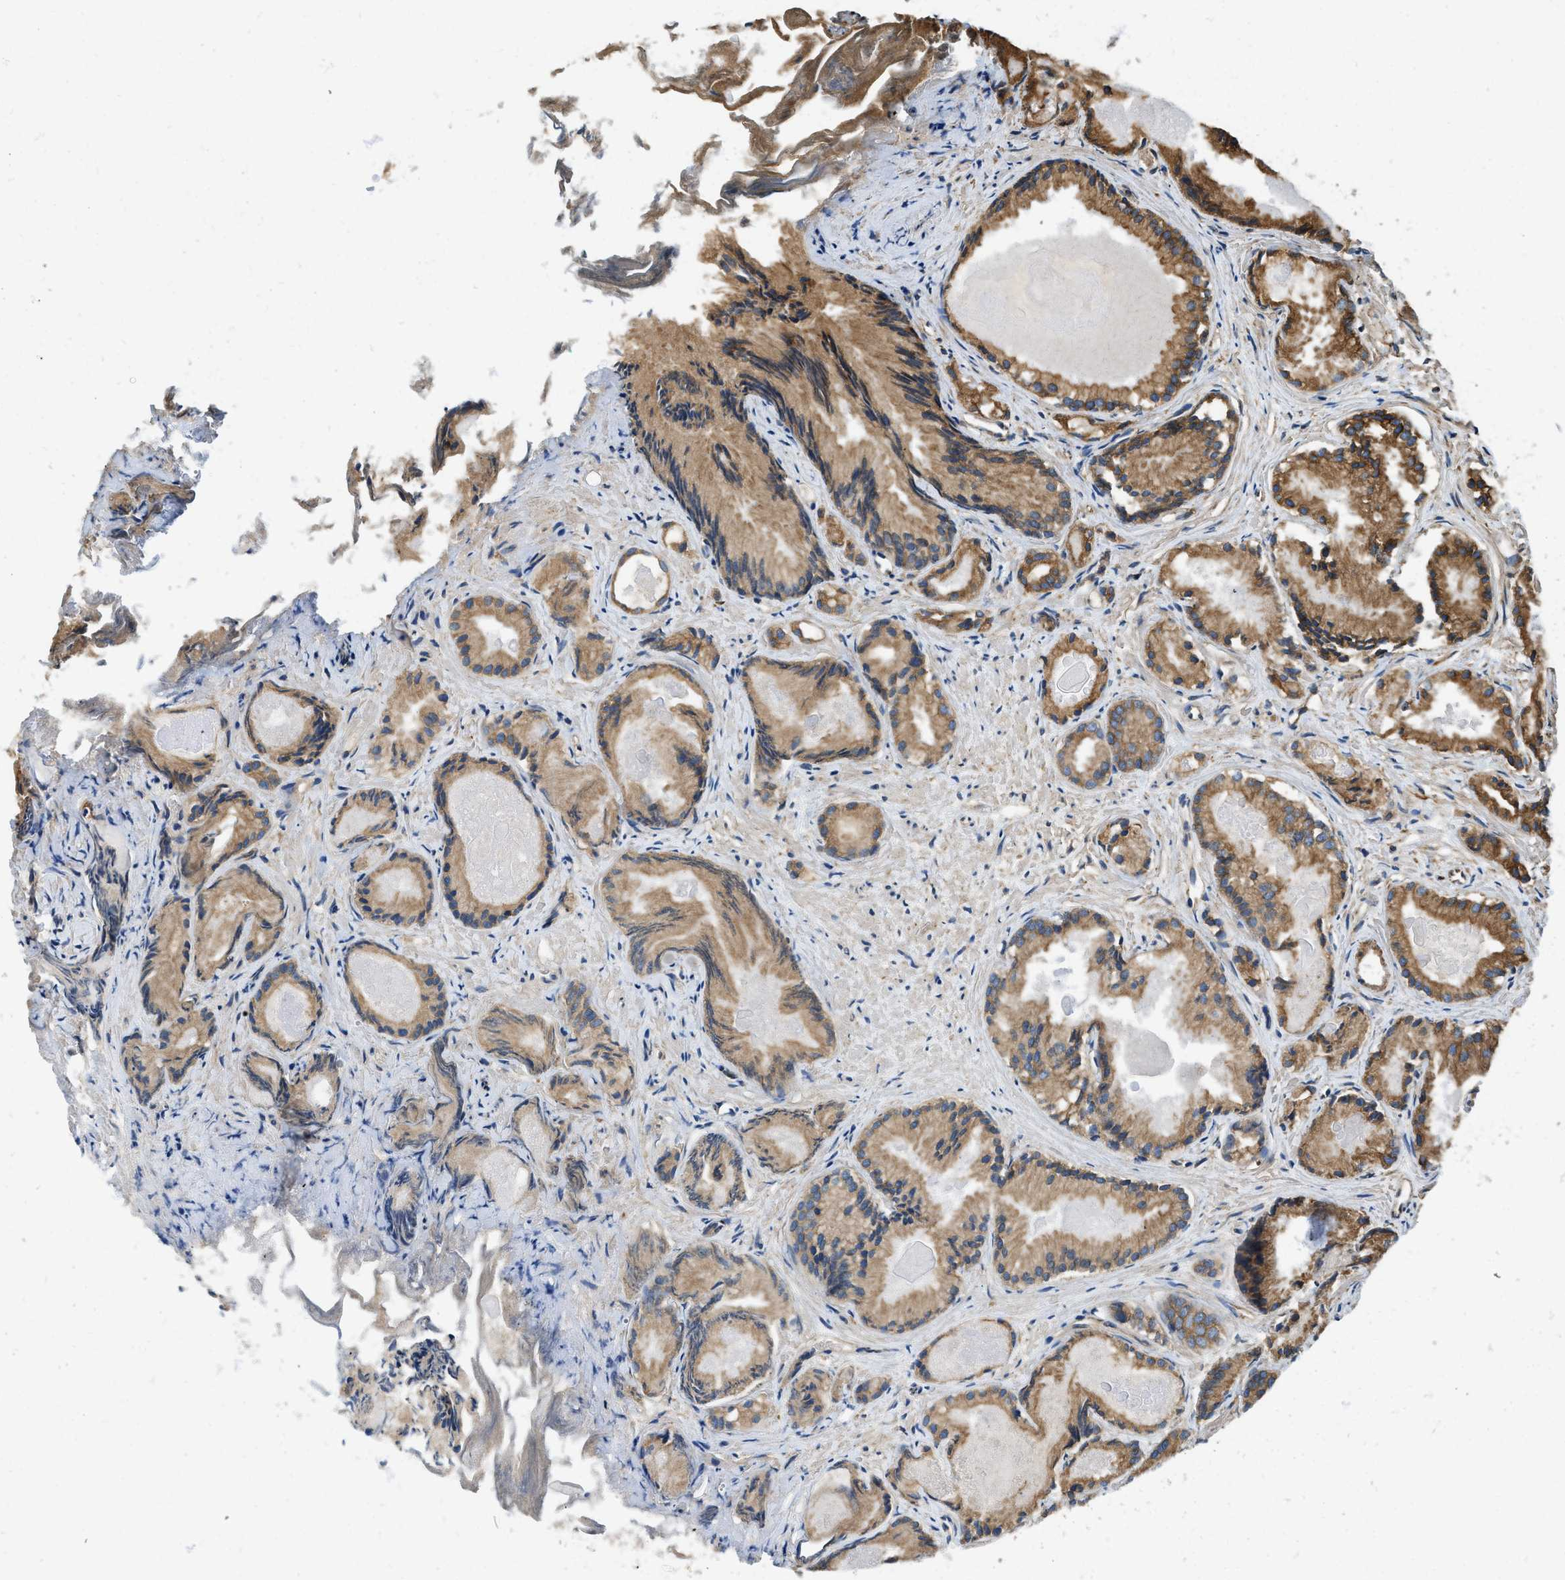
{"staining": {"intensity": "moderate", "quantity": ">75%", "location": "cytoplasmic/membranous"}, "tissue": "prostate cancer", "cell_type": "Tumor cells", "image_type": "cancer", "snomed": [{"axis": "morphology", "description": "Adenocarcinoma, Low grade"}, {"axis": "topography", "description": "Prostate"}], "caption": "An immunohistochemistry (IHC) photomicrograph of tumor tissue is shown. Protein staining in brown shows moderate cytoplasmic/membranous positivity in prostate cancer (adenocarcinoma (low-grade)) within tumor cells. (Brightfield microscopy of DAB IHC at high magnification).", "gene": "BCAP31", "patient": {"sex": "male", "age": 72}}